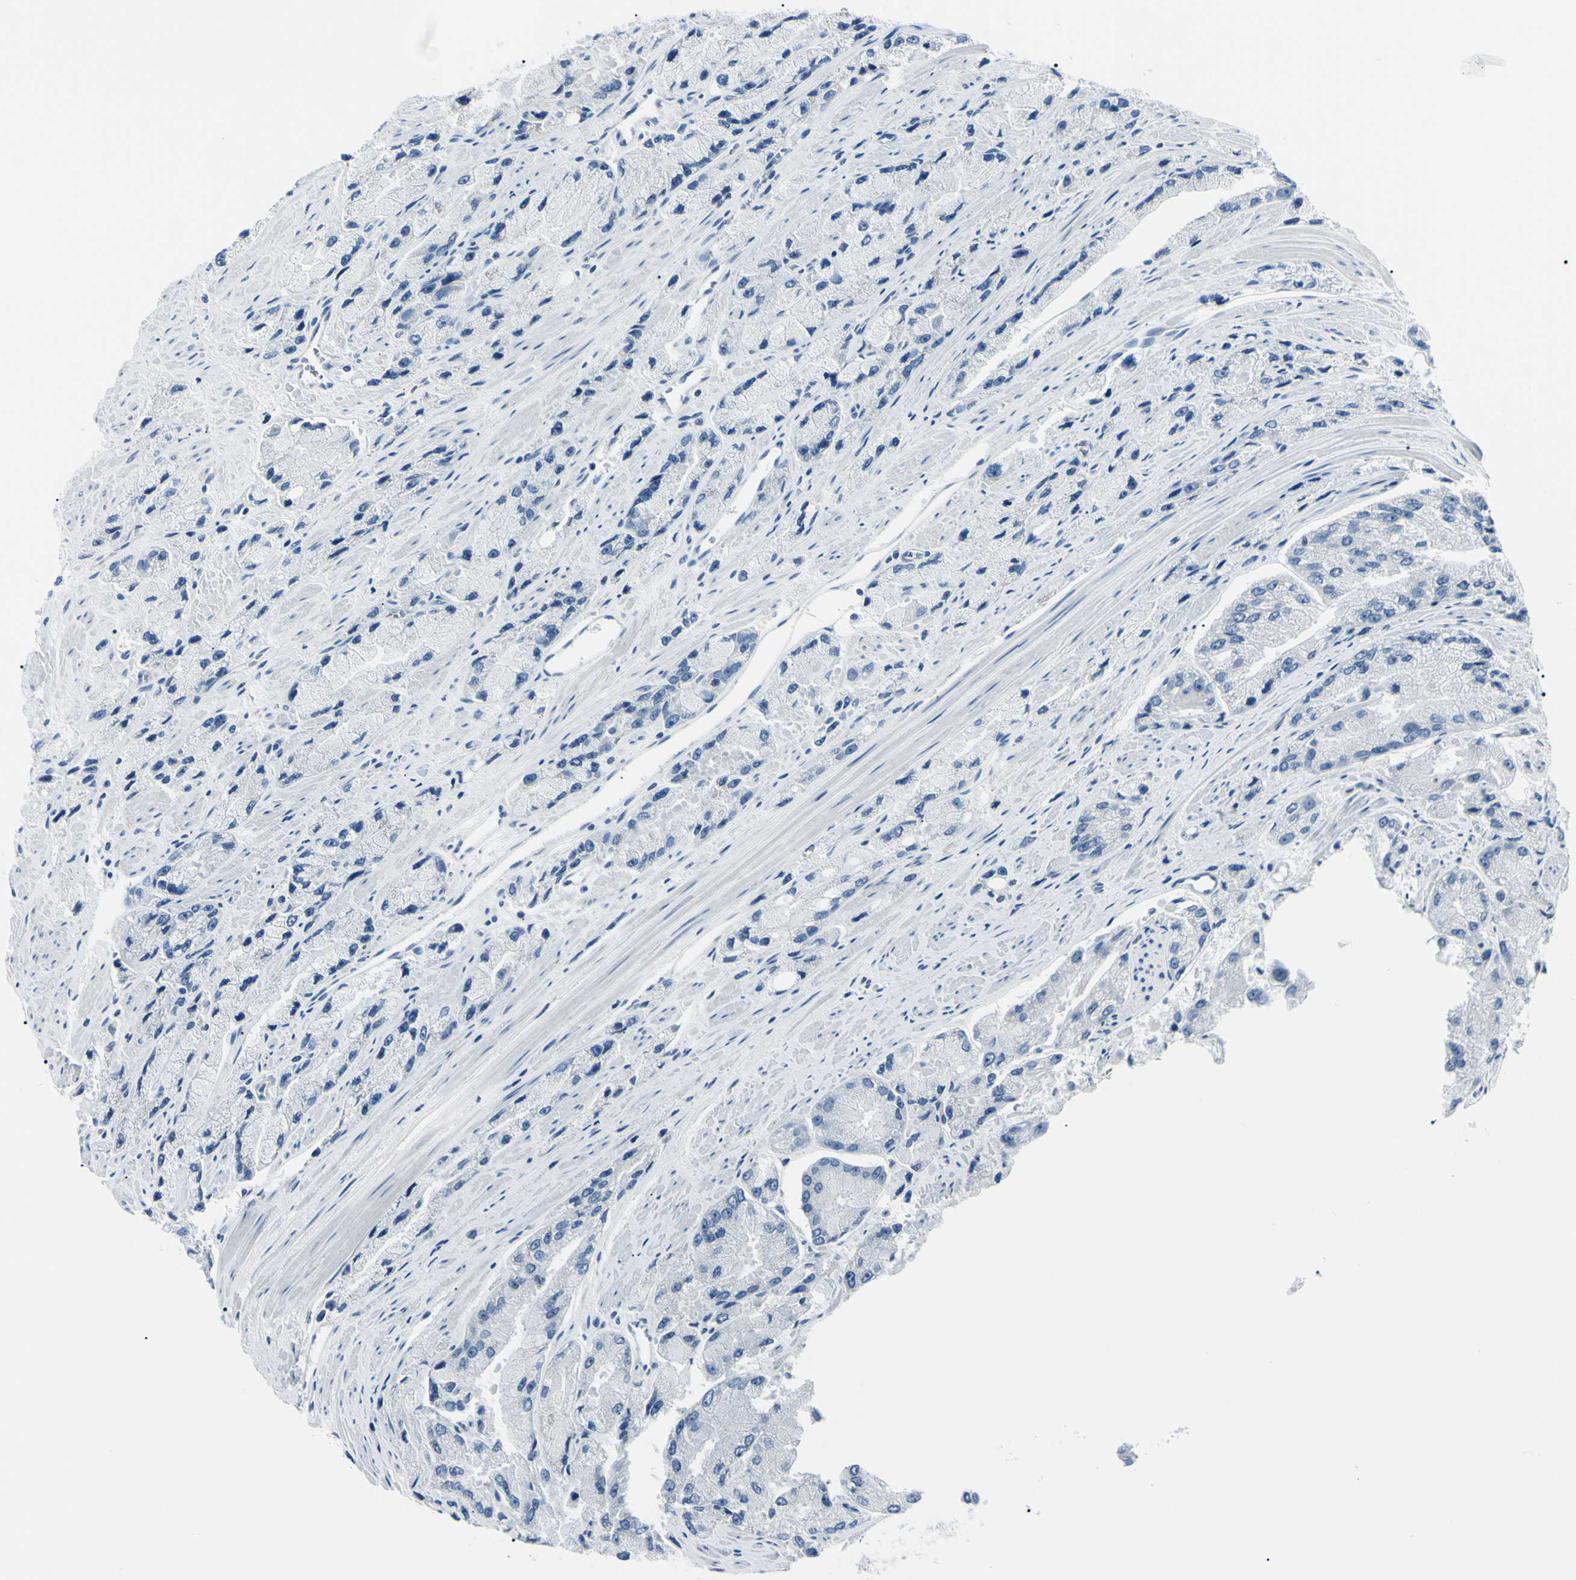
{"staining": {"intensity": "negative", "quantity": "none", "location": "none"}, "tissue": "prostate cancer", "cell_type": "Tumor cells", "image_type": "cancer", "snomed": [{"axis": "morphology", "description": "Adenocarcinoma, High grade"}, {"axis": "topography", "description": "Prostate"}], "caption": "This is a histopathology image of IHC staining of prostate cancer (high-grade adenocarcinoma), which shows no positivity in tumor cells. (DAB immunohistochemistry (IHC), high magnification).", "gene": "CA2", "patient": {"sex": "male", "age": 58}}